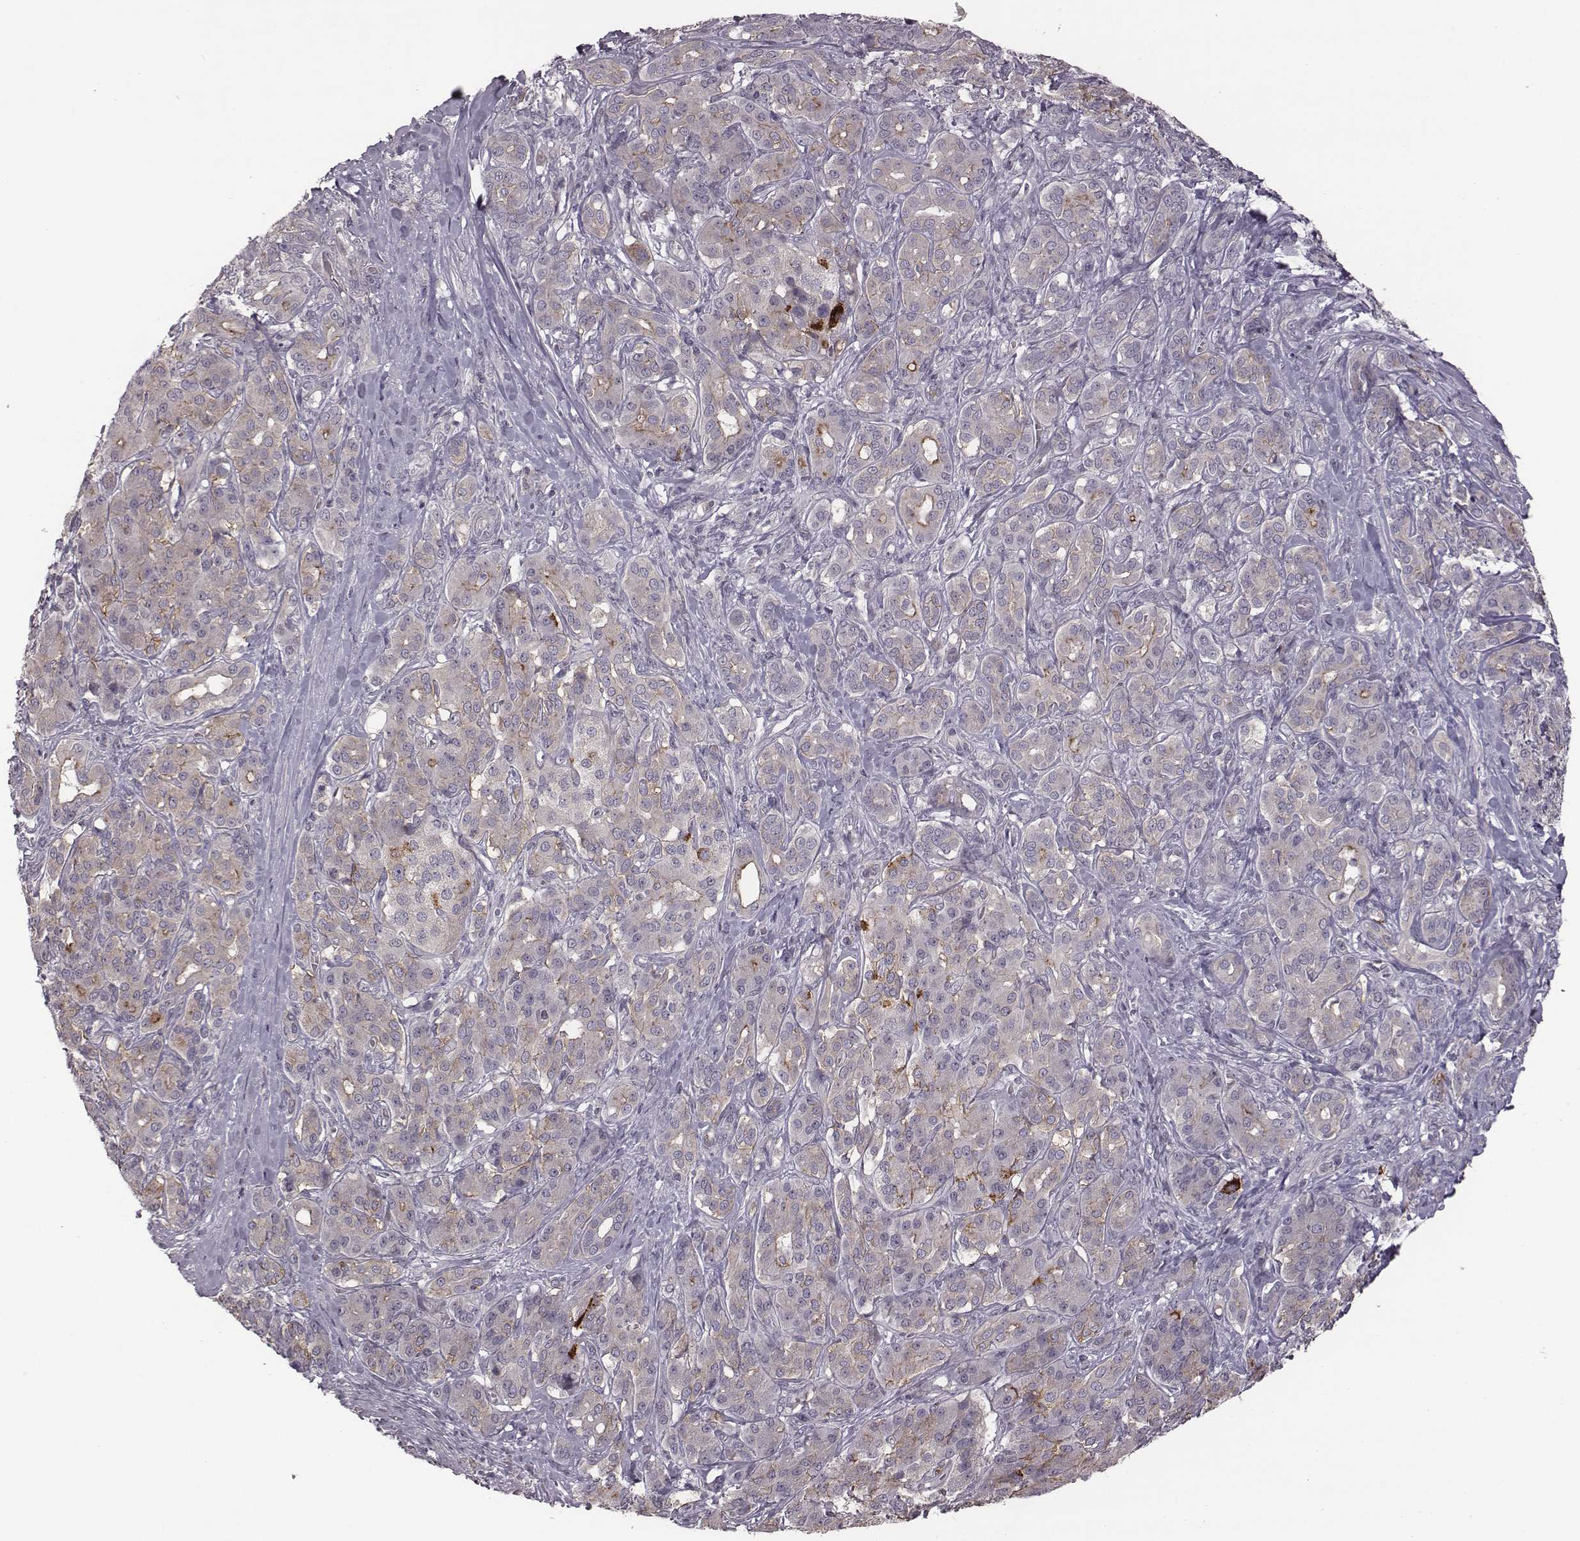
{"staining": {"intensity": "moderate", "quantity": "<25%", "location": "cytoplasmic/membranous"}, "tissue": "pancreatic cancer", "cell_type": "Tumor cells", "image_type": "cancer", "snomed": [{"axis": "morphology", "description": "Normal tissue, NOS"}, {"axis": "morphology", "description": "Inflammation, NOS"}, {"axis": "morphology", "description": "Adenocarcinoma, NOS"}, {"axis": "topography", "description": "Pancreas"}], "caption": "Protein expression analysis of human pancreatic adenocarcinoma reveals moderate cytoplasmic/membranous positivity in approximately <25% of tumor cells.", "gene": "BICDL1", "patient": {"sex": "male", "age": 57}}